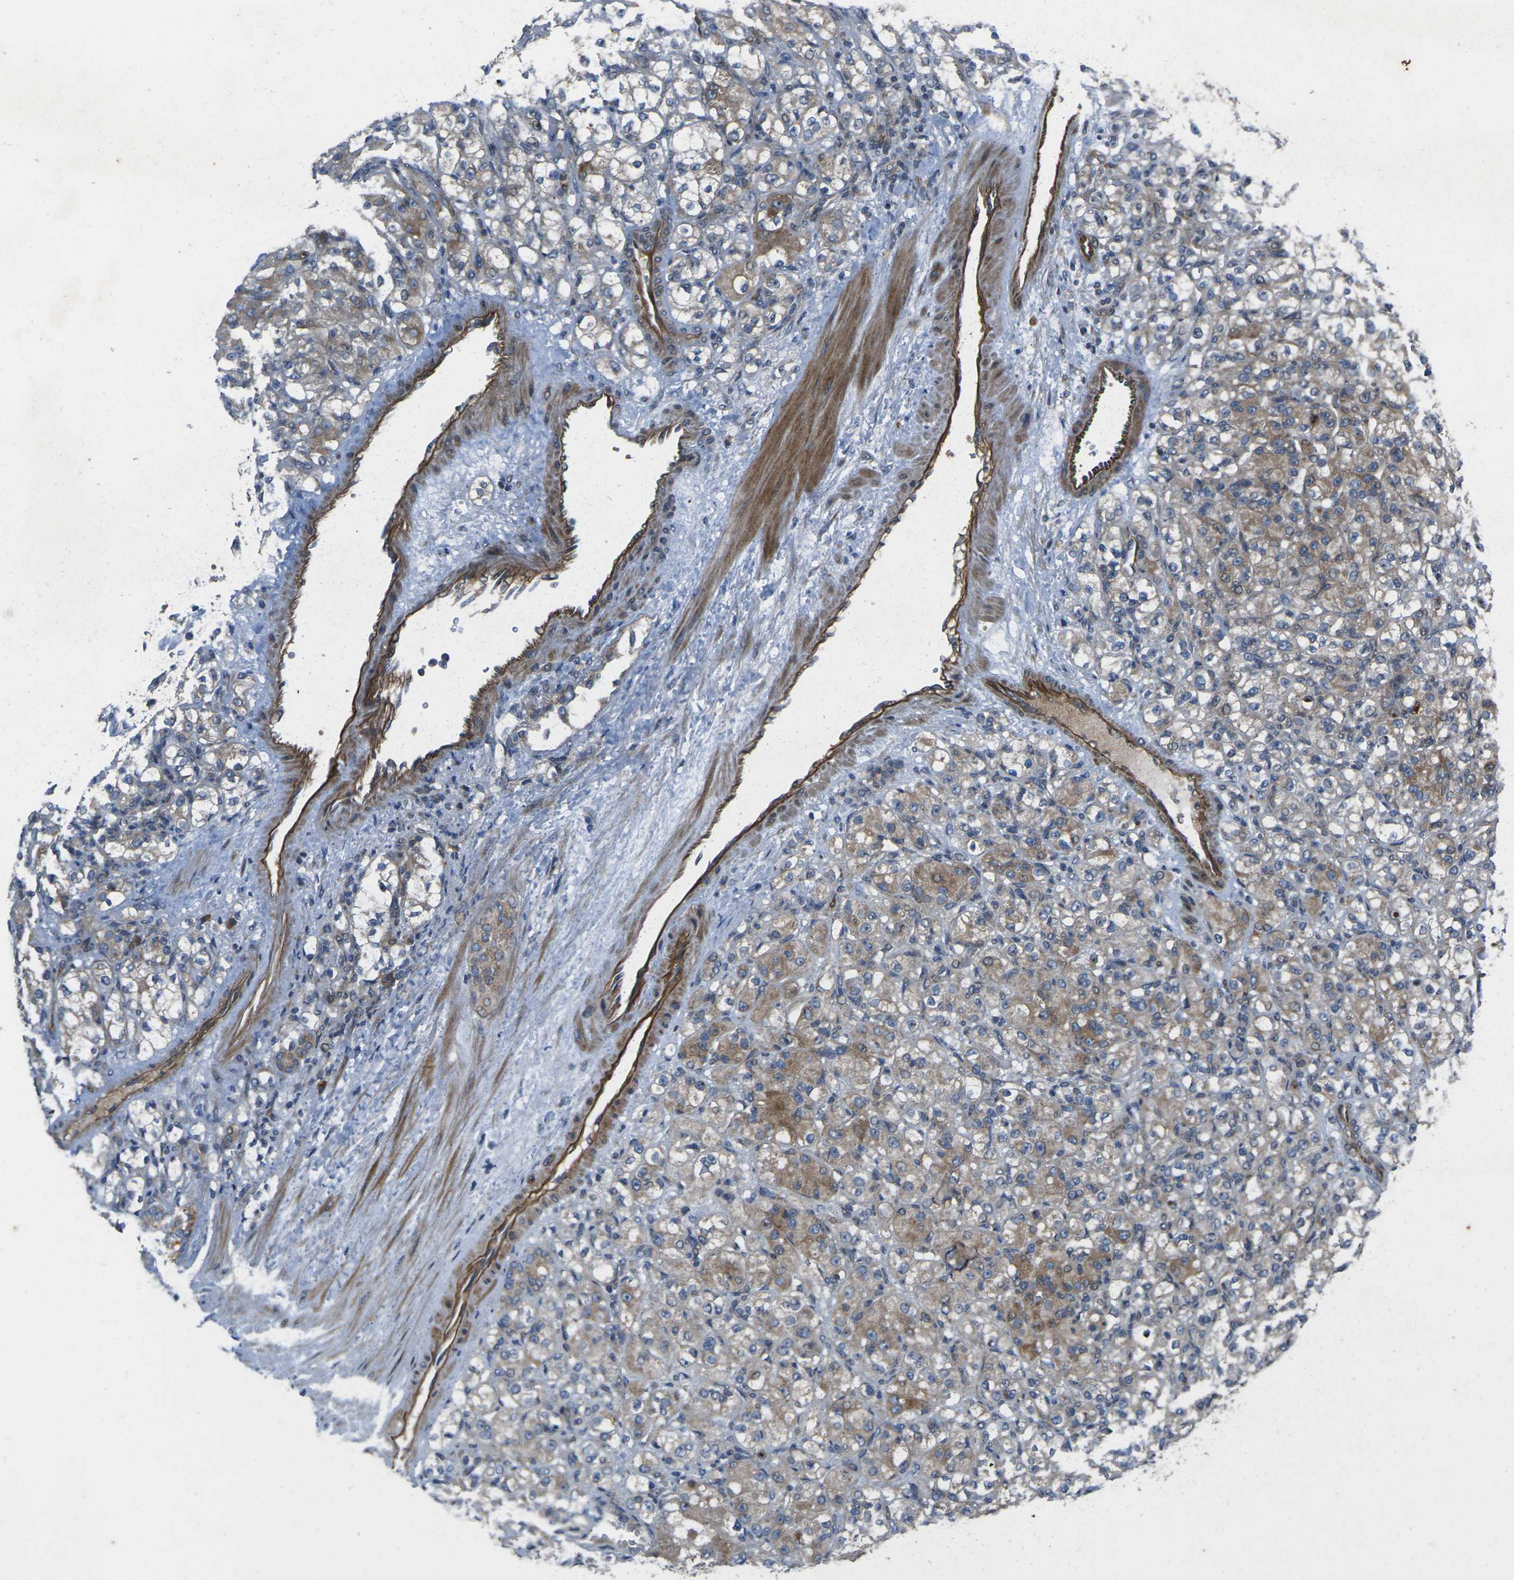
{"staining": {"intensity": "moderate", "quantity": "25%-75%", "location": "cytoplasmic/membranous"}, "tissue": "renal cancer", "cell_type": "Tumor cells", "image_type": "cancer", "snomed": [{"axis": "morphology", "description": "Adenocarcinoma, NOS"}, {"axis": "topography", "description": "Kidney"}], "caption": "There is medium levels of moderate cytoplasmic/membranous positivity in tumor cells of adenocarcinoma (renal), as demonstrated by immunohistochemical staining (brown color).", "gene": "EDNRA", "patient": {"sex": "male", "age": 61}}